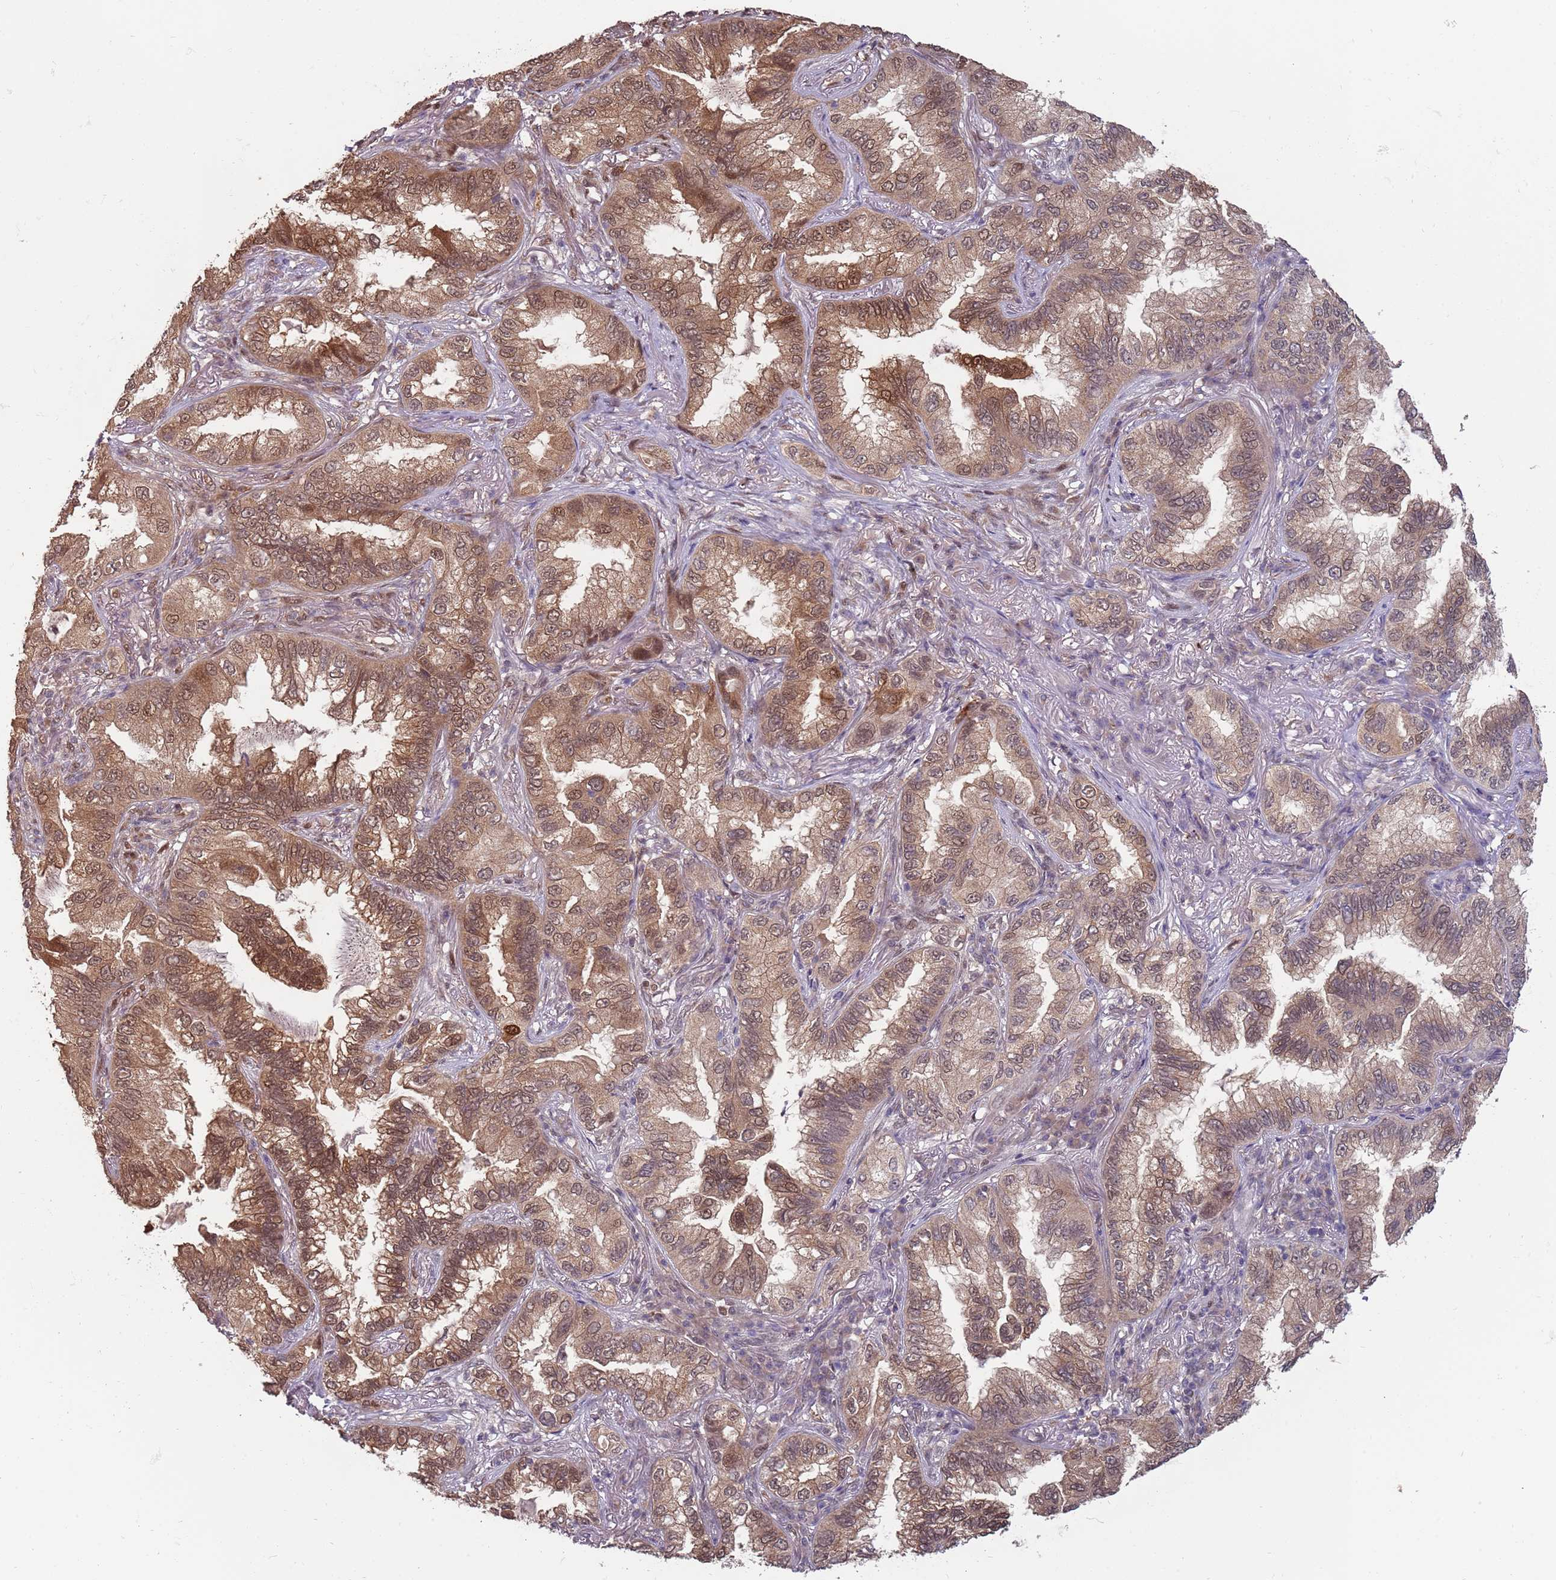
{"staining": {"intensity": "moderate", "quantity": ">75%", "location": "cytoplasmic/membranous,nuclear"}, "tissue": "lung cancer", "cell_type": "Tumor cells", "image_type": "cancer", "snomed": [{"axis": "morphology", "description": "Adenocarcinoma, NOS"}, {"axis": "topography", "description": "Lung"}], "caption": "Lung adenocarcinoma tissue shows moderate cytoplasmic/membranous and nuclear expression in about >75% of tumor cells (DAB (3,3'-diaminobenzidine) IHC with brightfield microscopy, high magnification).", "gene": "ZBTB5", "patient": {"sex": "female", "age": 69}}